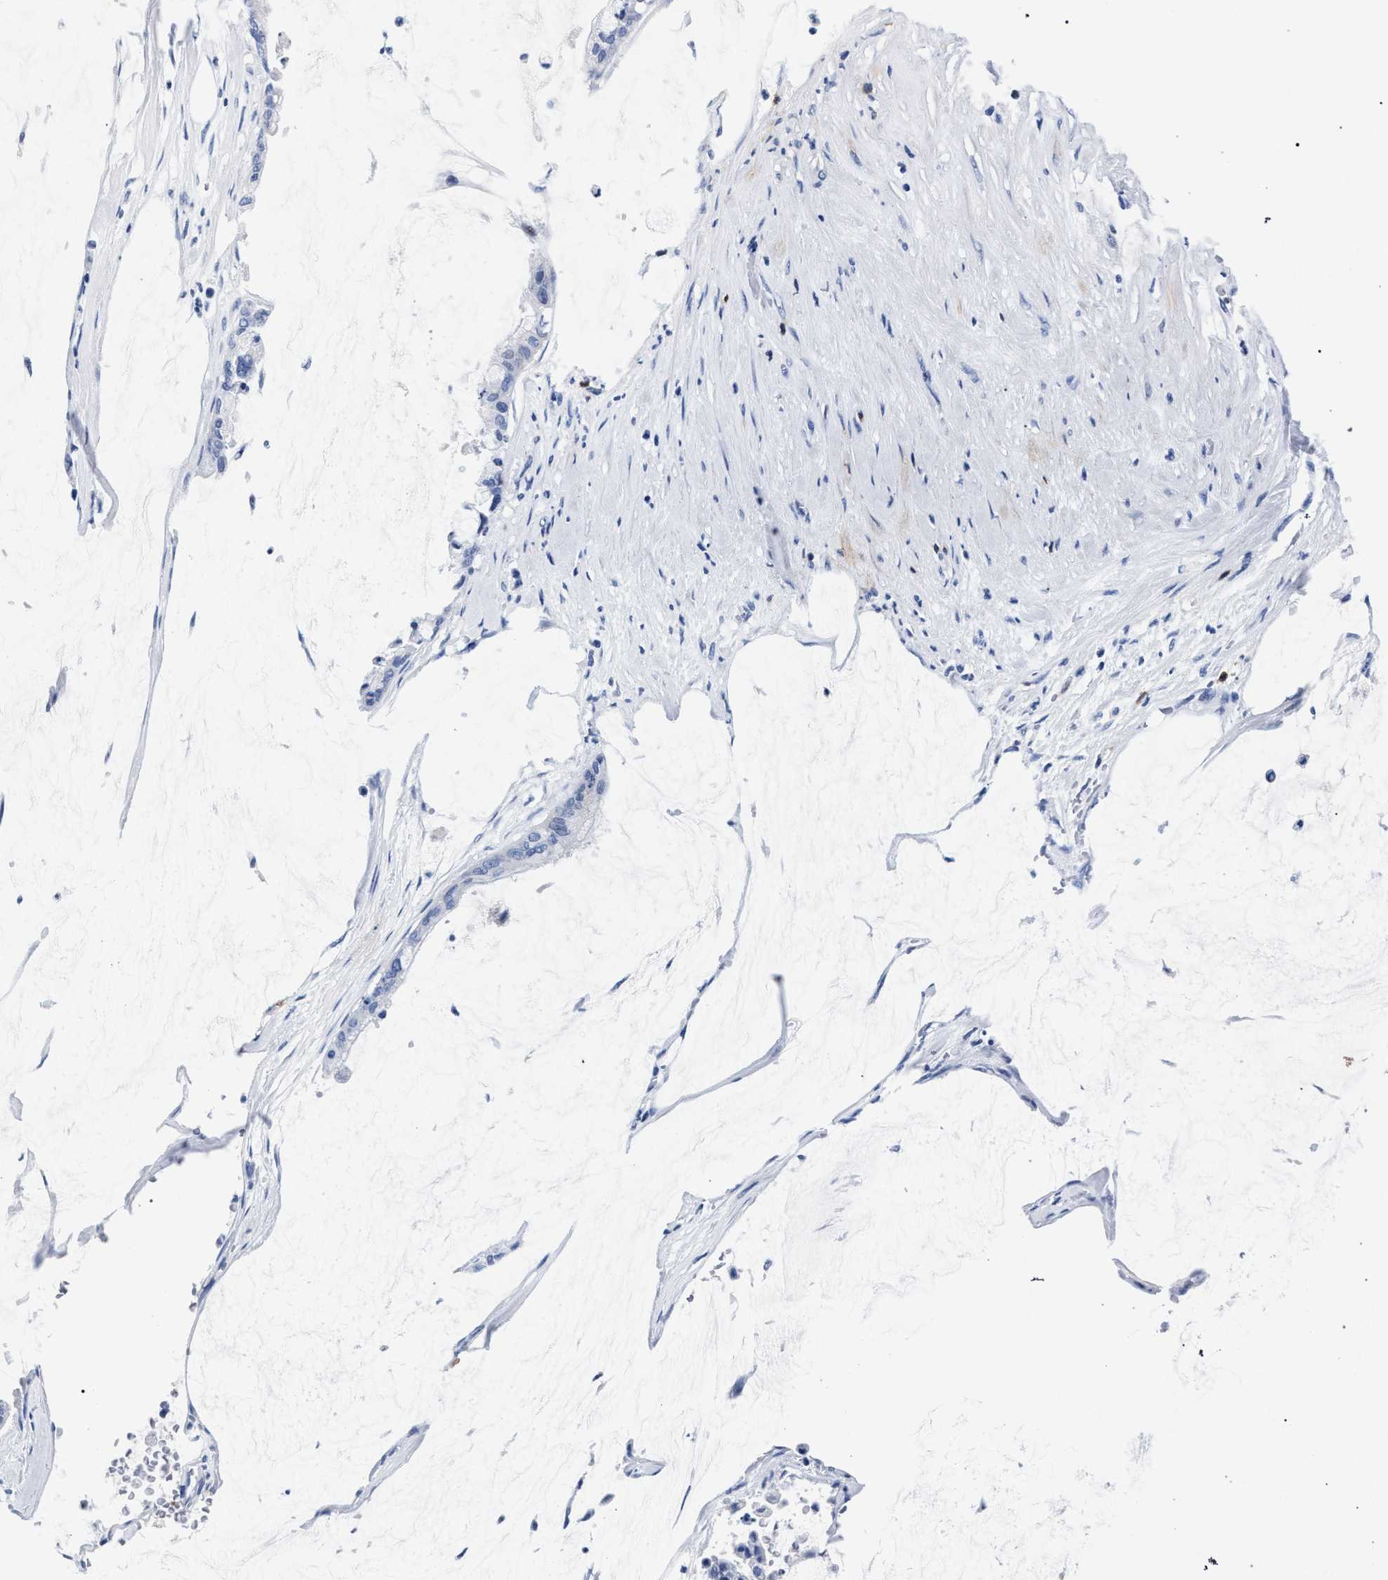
{"staining": {"intensity": "negative", "quantity": "none", "location": "none"}, "tissue": "pancreatic cancer", "cell_type": "Tumor cells", "image_type": "cancer", "snomed": [{"axis": "morphology", "description": "Adenocarcinoma, NOS"}, {"axis": "topography", "description": "Pancreas"}], "caption": "The IHC image has no significant staining in tumor cells of pancreatic adenocarcinoma tissue.", "gene": "KLRK1", "patient": {"sex": "male", "age": 41}}